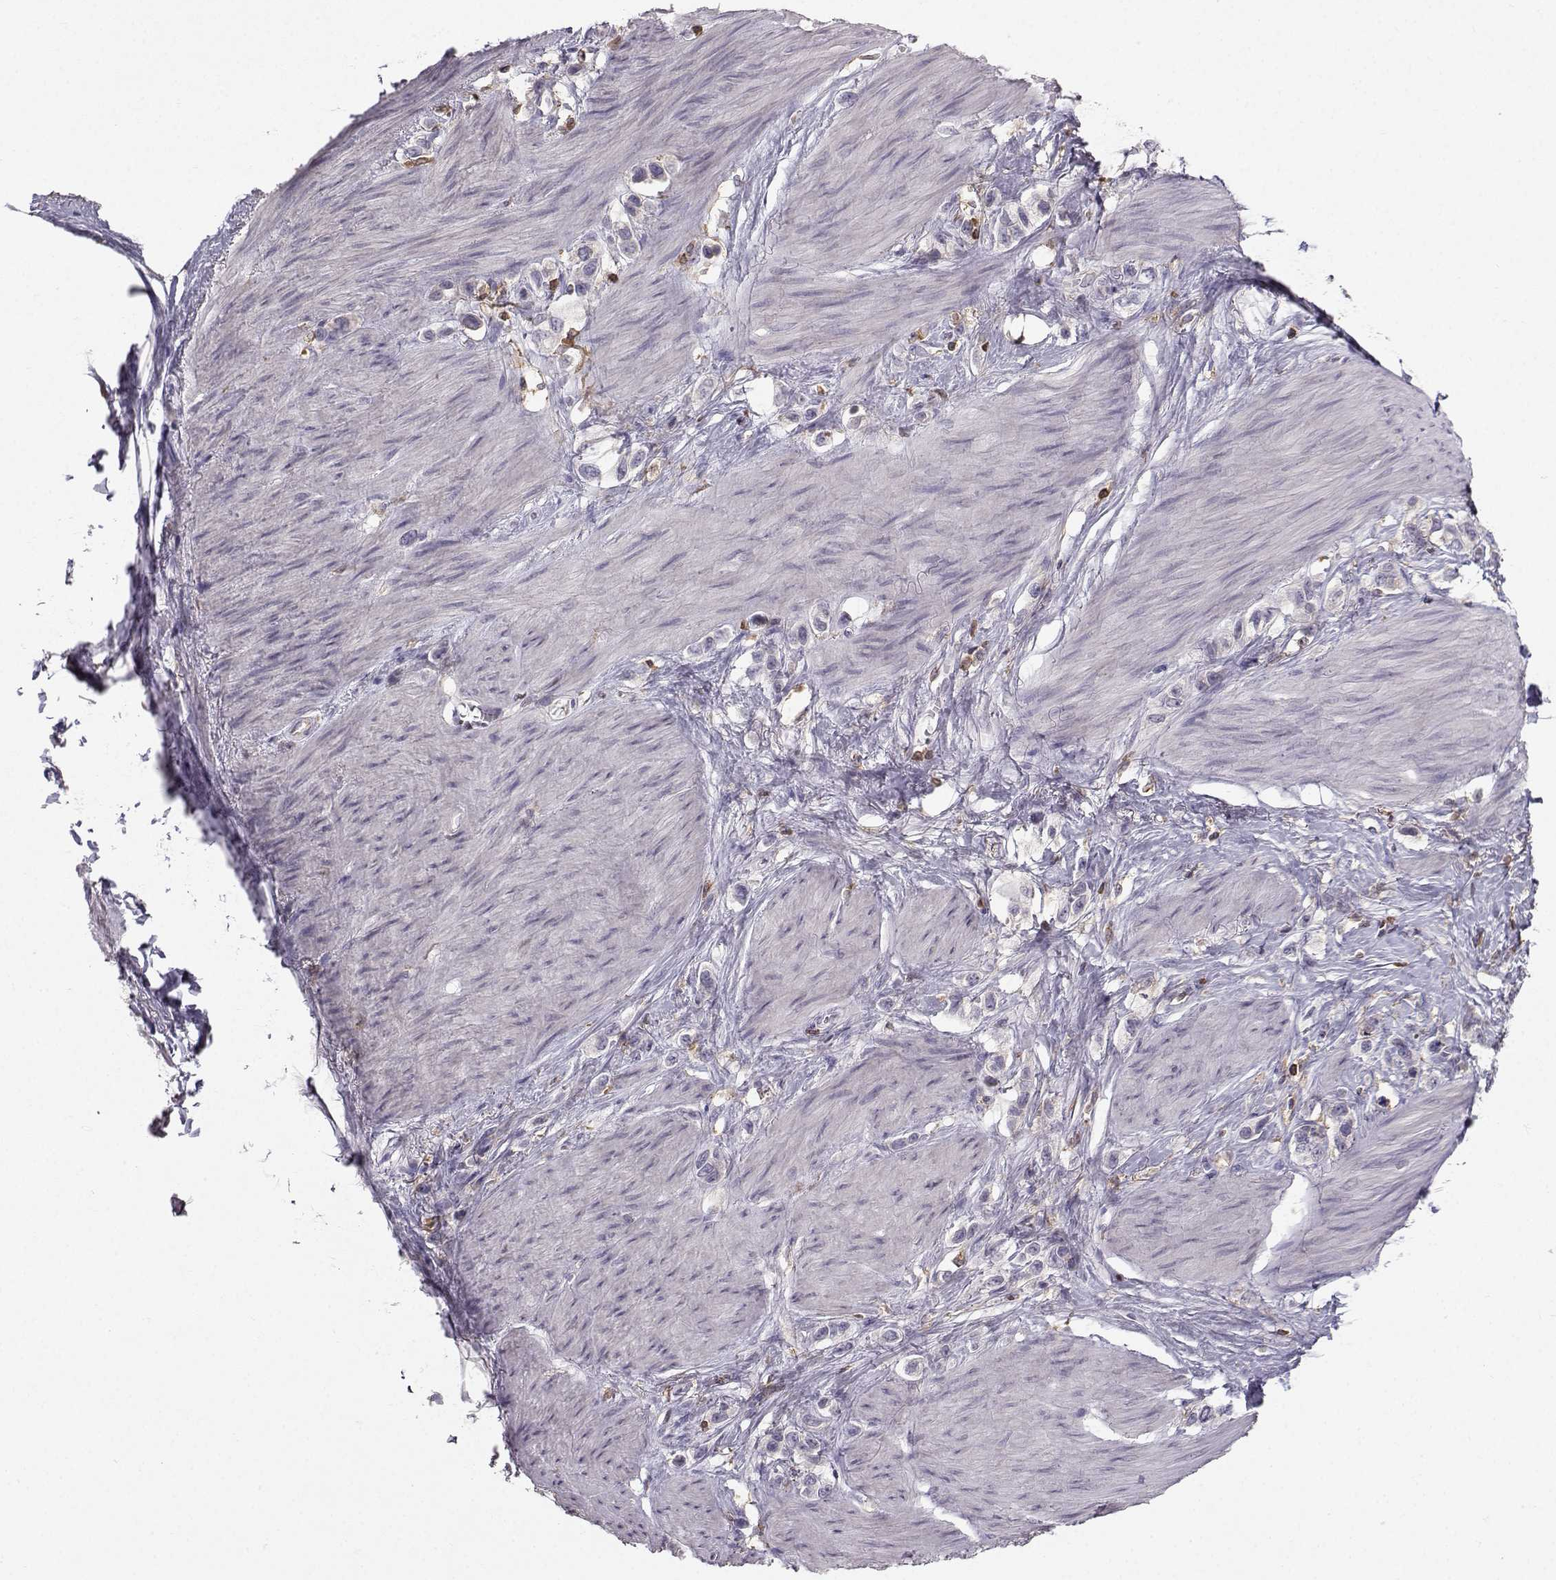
{"staining": {"intensity": "negative", "quantity": "none", "location": "none"}, "tissue": "stomach cancer", "cell_type": "Tumor cells", "image_type": "cancer", "snomed": [{"axis": "morphology", "description": "Normal tissue, NOS"}, {"axis": "morphology", "description": "Adenocarcinoma, NOS"}, {"axis": "morphology", "description": "Adenocarcinoma, High grade"}, {"axis": "topography", "description": "Stomach, upper"}, {"axis": "topography", "description": "Stomach"}], "caption": "Stomach cancer was stained to show a protein in brown. There is no significant staining in tumor cells. (DAB immunohistochemistry visualized using brightfield microscopy, high magnification).", "gene": "ZBTB32", "patient": {"sex": "female", "age": 65}}